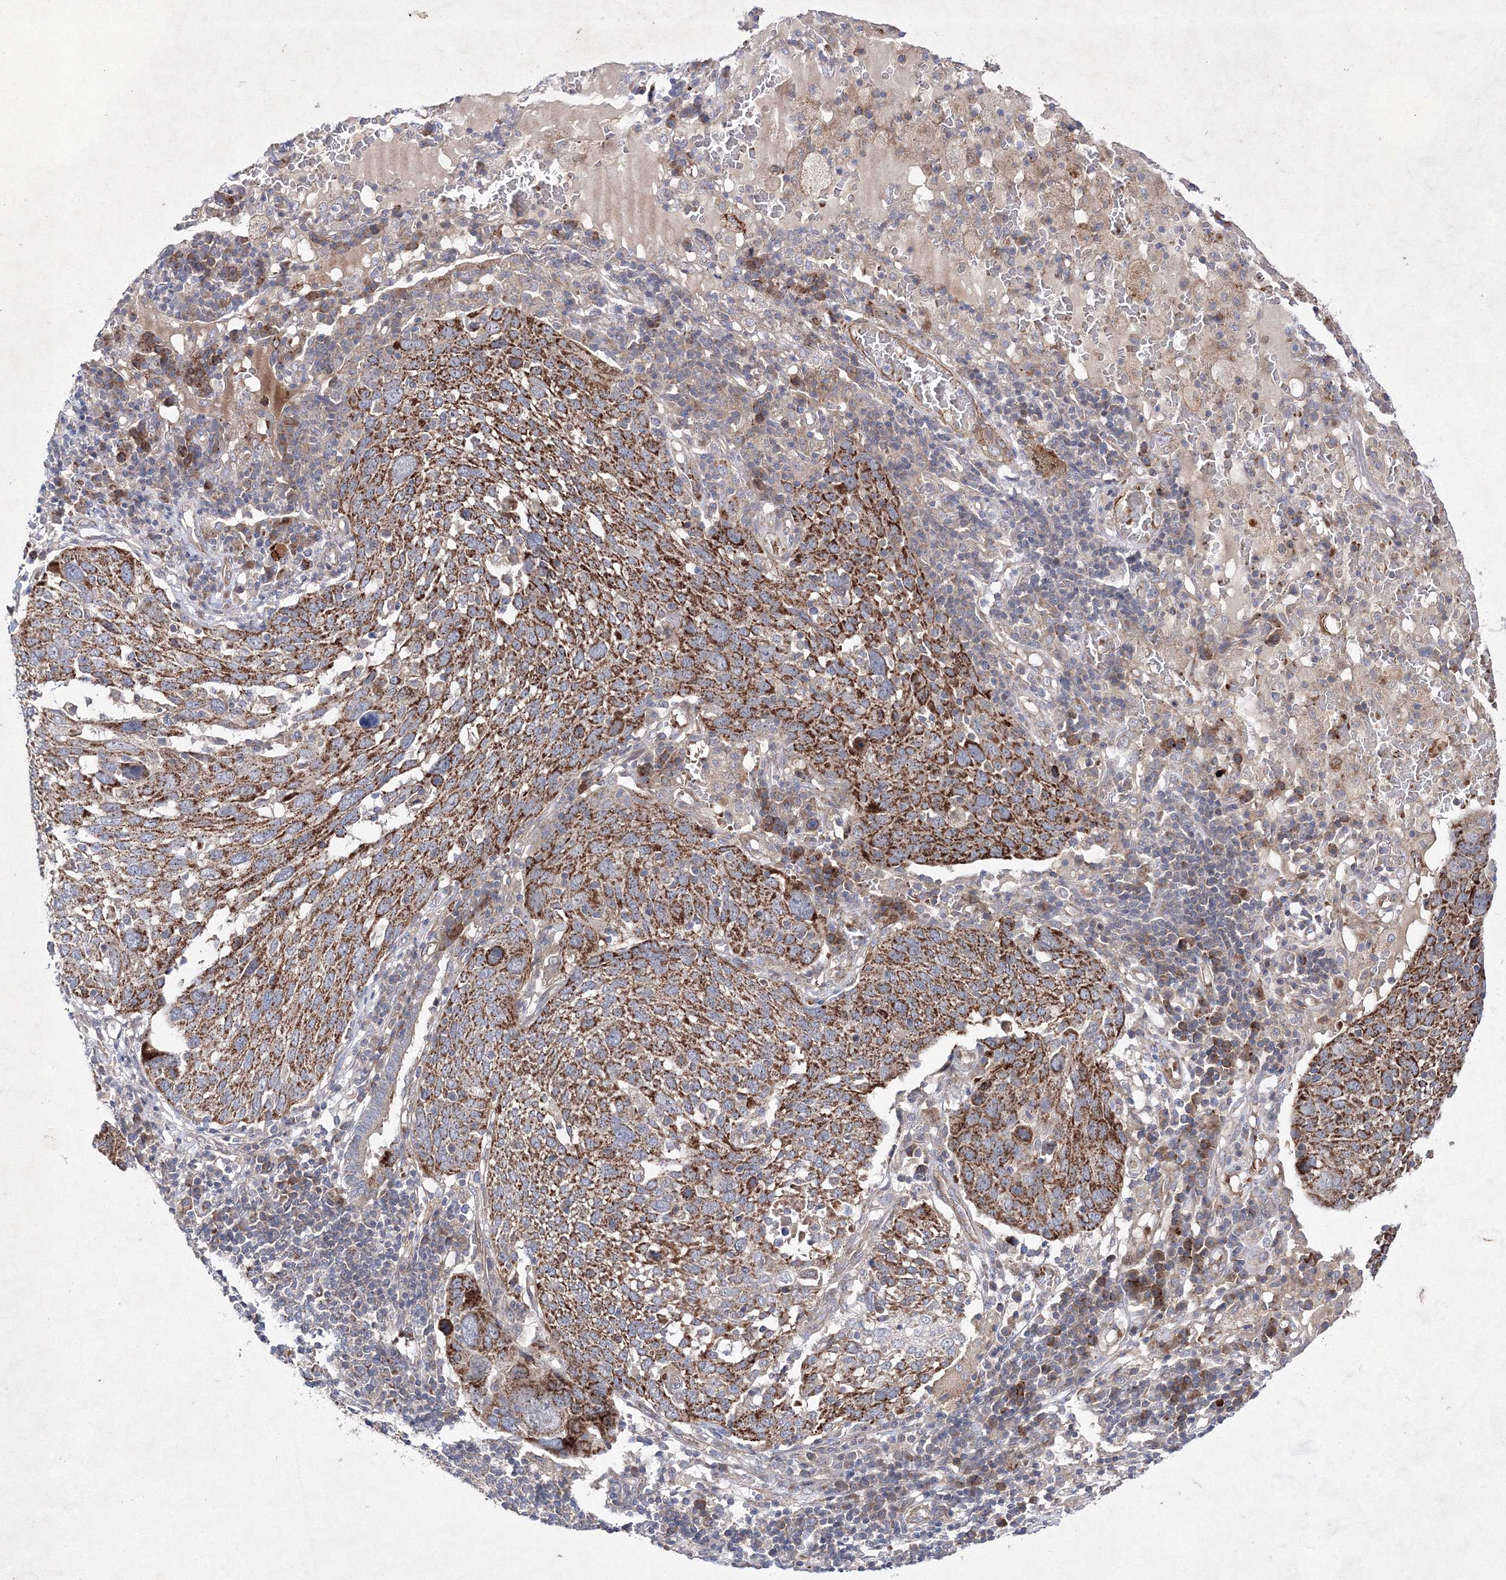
{"staining": {"intensity": "strong", "quantity": ">75%", "location": "cytoplasmic/membranous"}, "tissue": "lung cancer", "cell_type": "Tumor cells", "image_type": "cancer", "snomed": [{"axis": "morphology", "description": "Squamous cell carcinoma, NOS"}, {"axis": "topography", "description": "Lung"}], "caption": "High-power microscopy captured an immunohistochemistry micrograph of lung squamous cell carcinoma, revealing strong cytoplasmic/membranous positivity in approximately >75% of tumor cells. The protein is stained brown, and the nuclei are stained in blue (DAB (3,3'-diaminobenzidine) IHC with brightfield microscopy, high magnification).", "gene": "GFM1", "patient": {"sex": "male", "age": 65}}